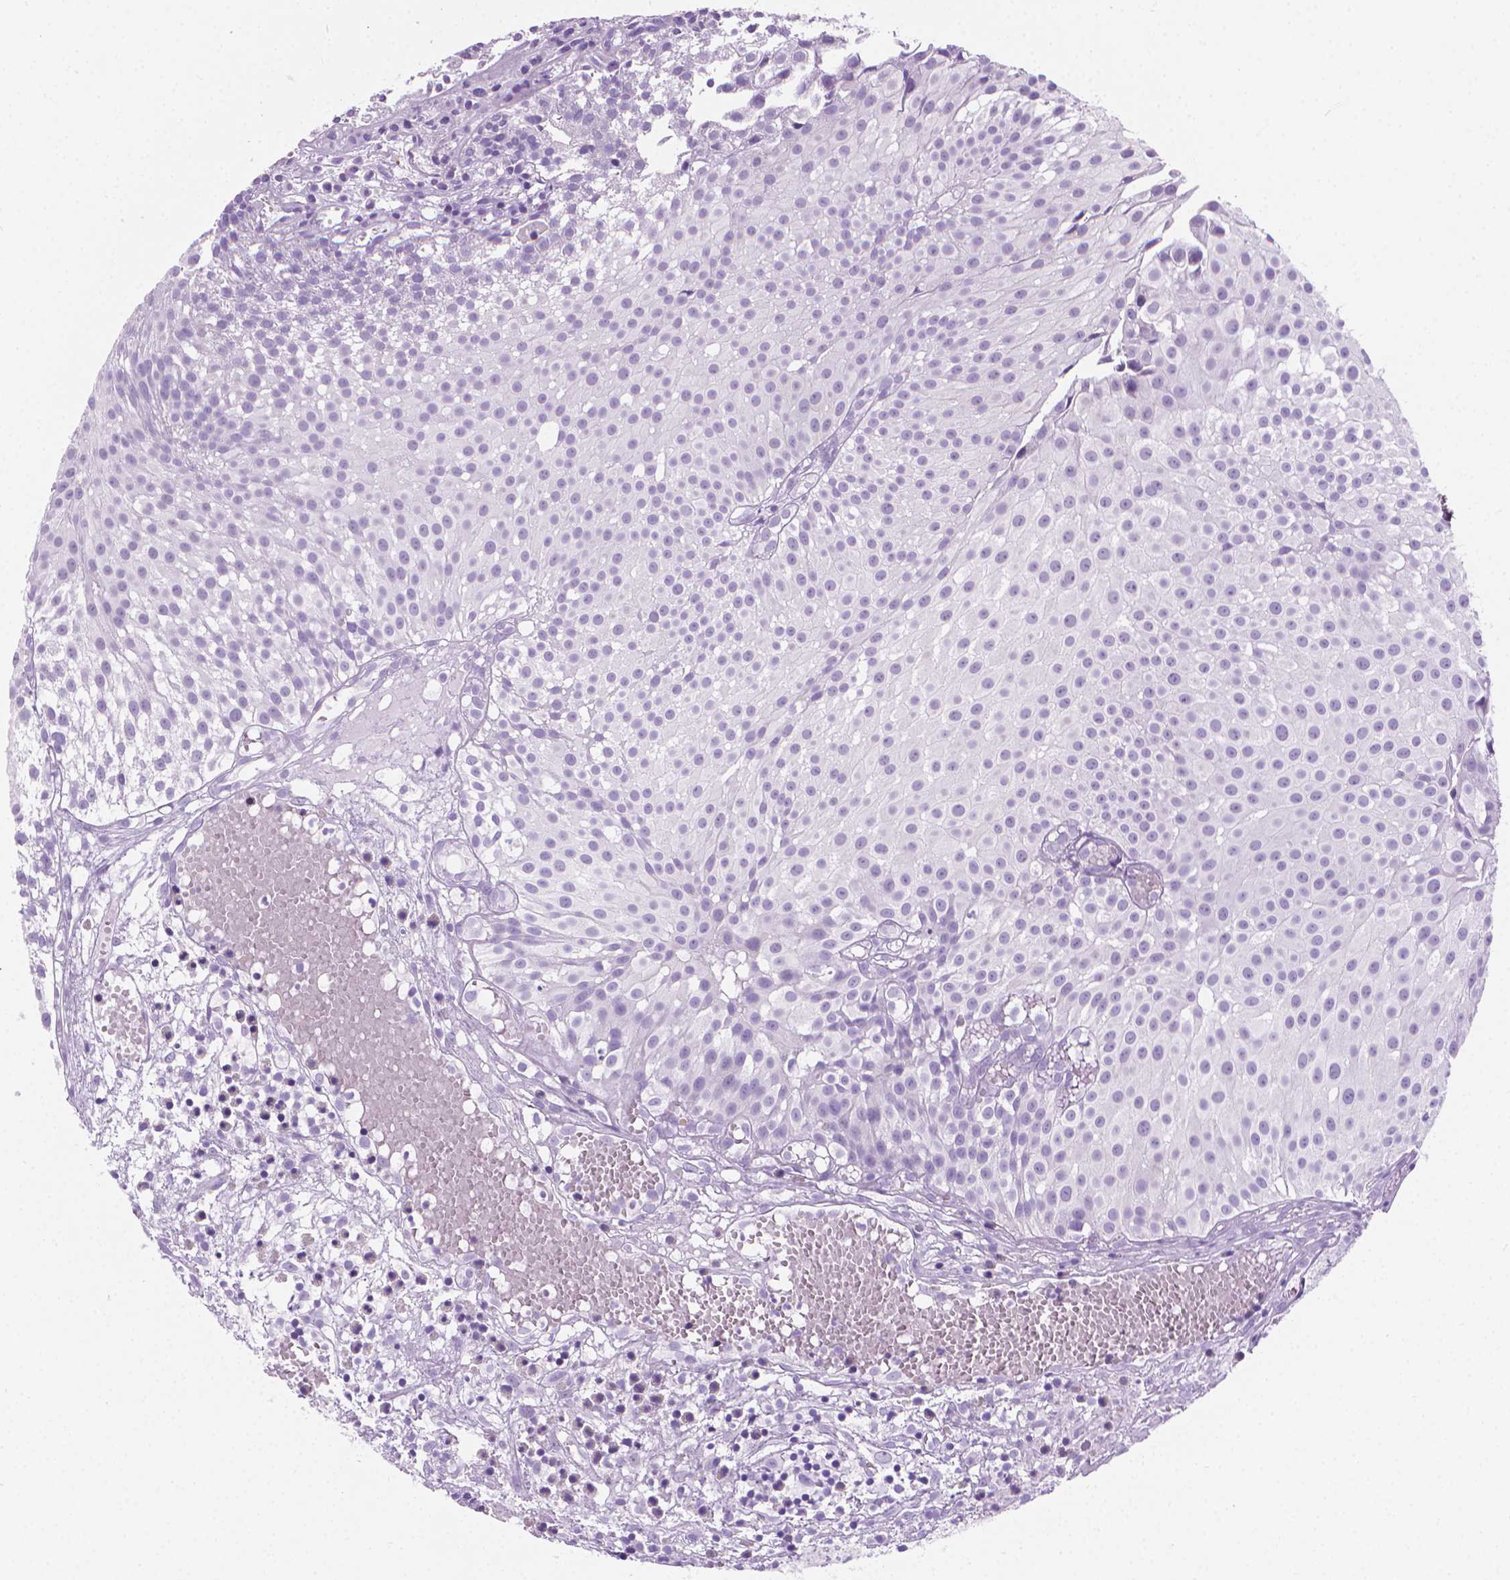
{"staining": {"intensity": "negative", "quantity": "none", "location": "none"}, "tissue": "urothelial cancer", "cell_type": "Tumor cells", "image_type": "cancer", "snomed": [{"axis": "morphology", "description": "Urothelial carcinoma, Low grade"}, {"axis": "topography", "description": "Urinary bladder"}], "caption": "Low-grade urothelial carcinoma was stained to show a protein in brown. There is no significant staining in tumor cells.", "gene": "CFAP52", "patient": {"sex": "male", "age": 79}}